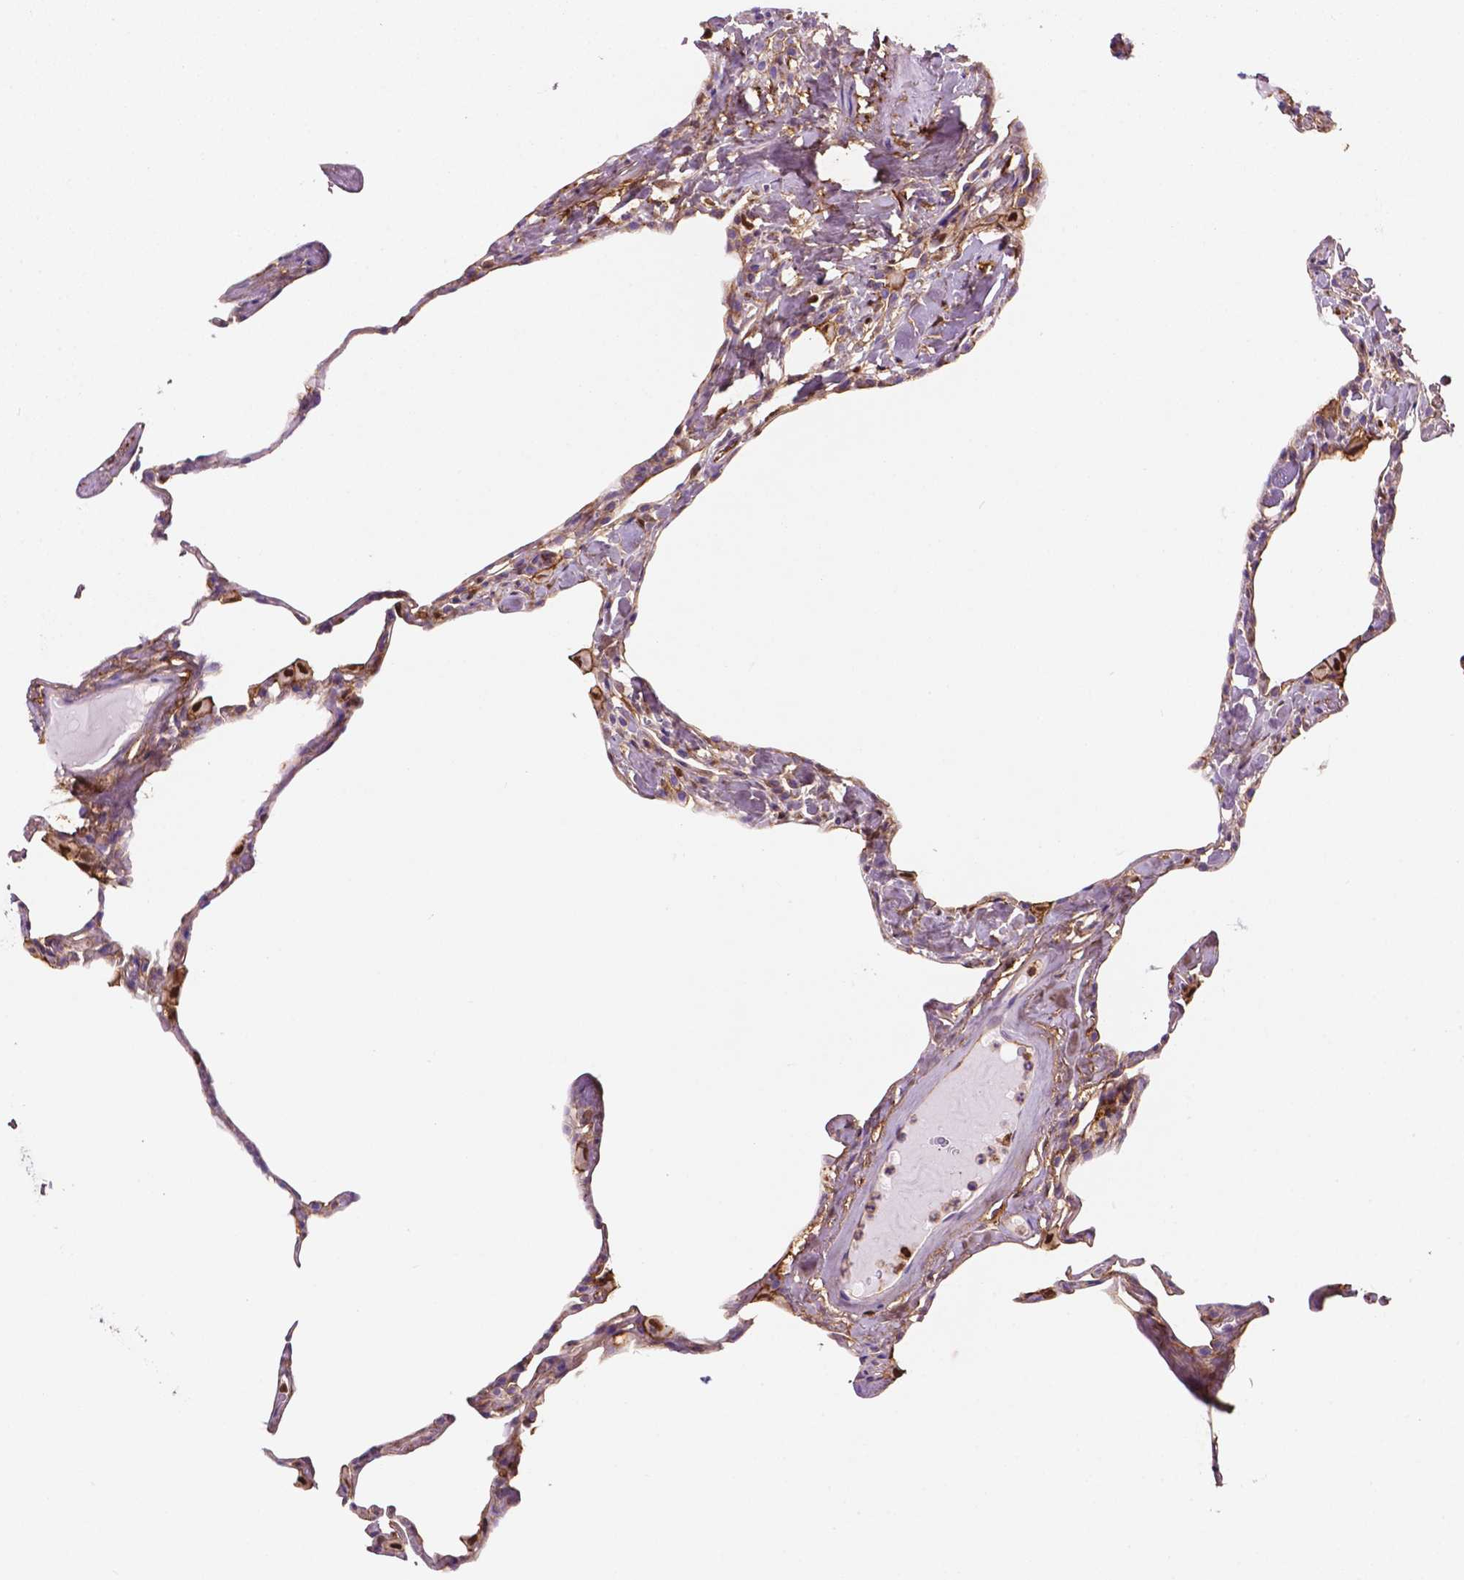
{"staining": {"intensity": "moderate", "quantity": "25%-75%", "location": "cytoplasmic/membranous,nuclear"}, "tissue": "lung", "cell_type": "Alveolar cells", "image_type": "normal", "snomed": [{"axis": "morphology", "description": "Normal tissue, NOS"}, {"axis": "topography", "description": "Lung"}], "caption": "Approximately 25%-75% of alveolar cells in normal lung reveal moderate cytoplasmic/membranous,nuclear protein expression as visualized by brown immunohistochemical staining.", "gene": "DCN", "patient": {"sex": "male", "age": 65}}